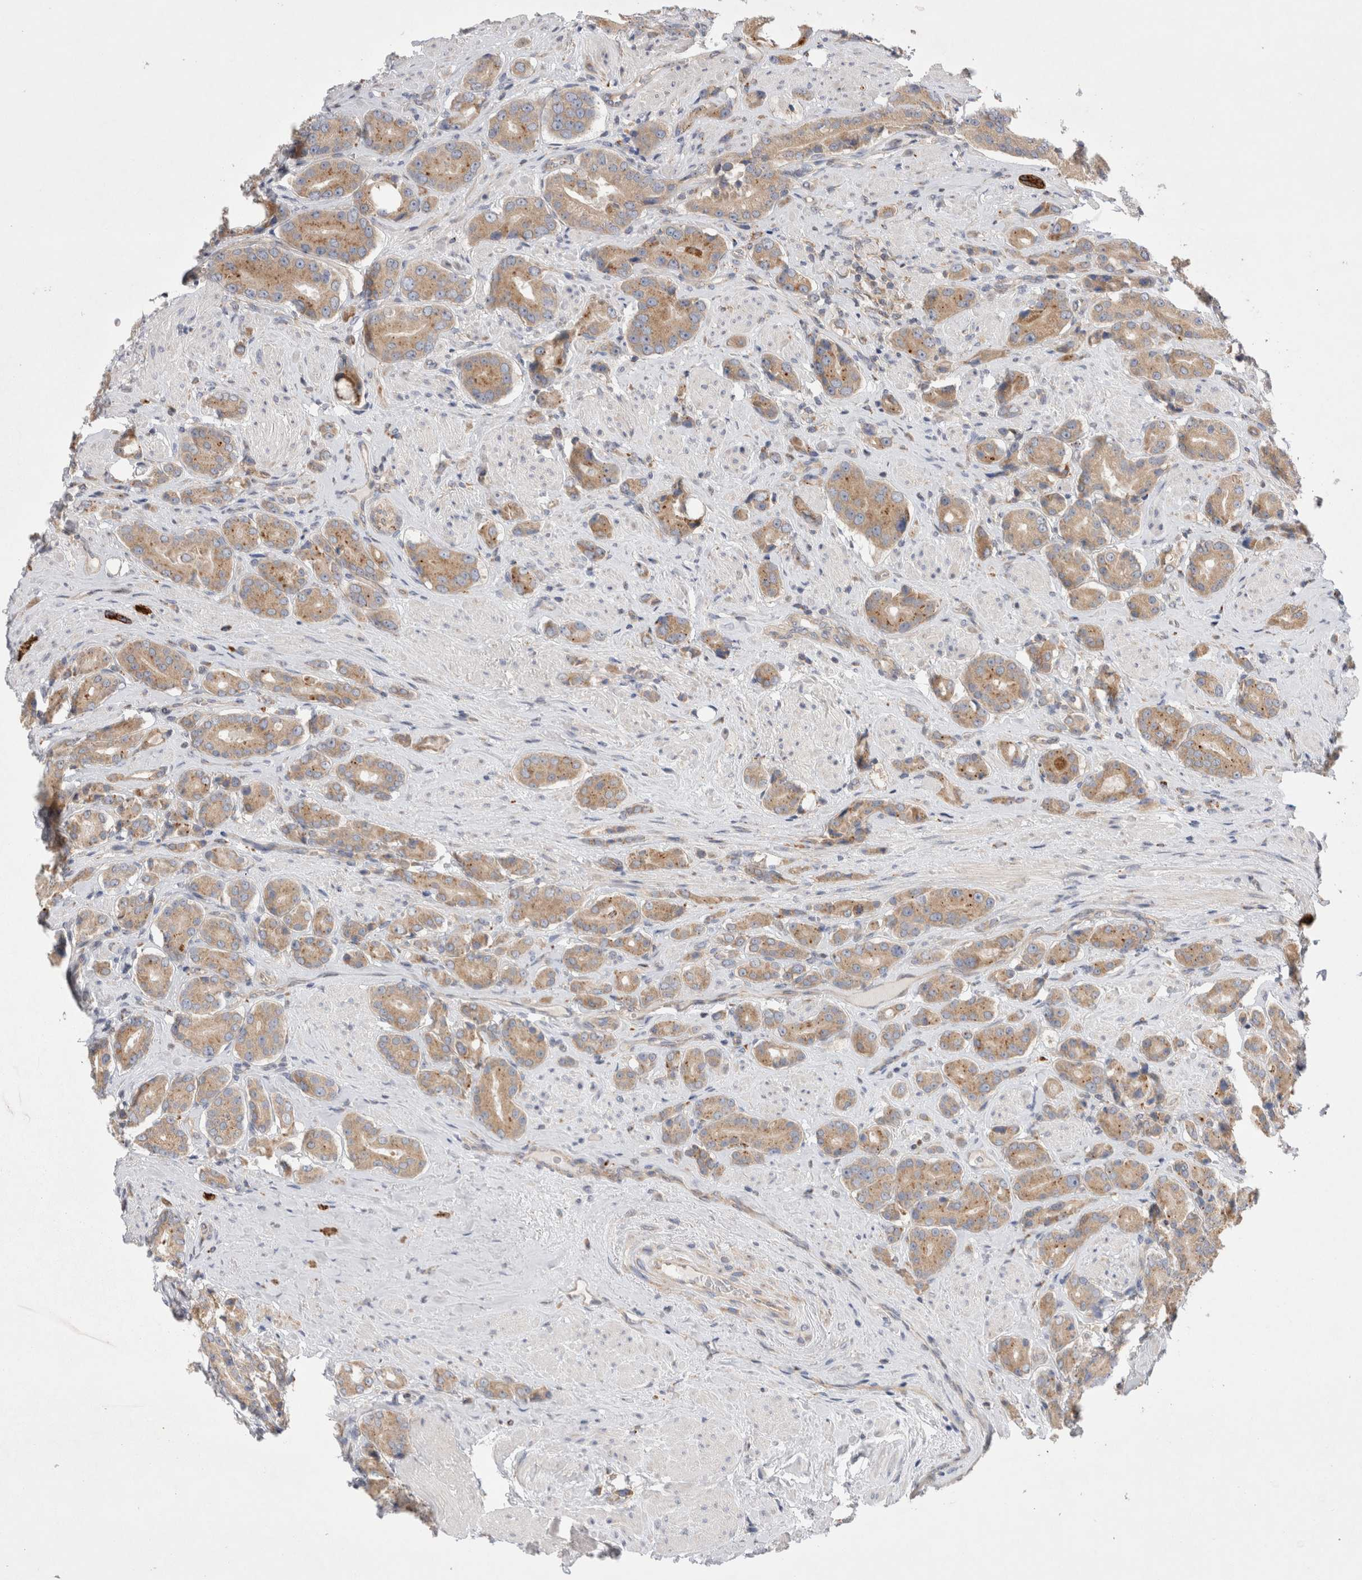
{"staining": {"intensity": "moderate", "quantity": ">75%", "location": "cytoplasmic/membranous"}, "tissue": "prostate cancer", "cell_type": "Tumor cells", "image_type": "cancer", "snomed": [{"axis": "morphology", "description": "Adenocarcinoma, High grade"}, {"axis": "topography", "description": "Prostate"}], "caption": "Brown immunohistochemical staining in prostate cancer (high-grade adenocarcinoma) exhibits moderate cytoplasmic/membranous positivity in approximately >75% of tumor cells.", "gene": "TBC1D16", "patient": {"sex": "male", "age": 71}}